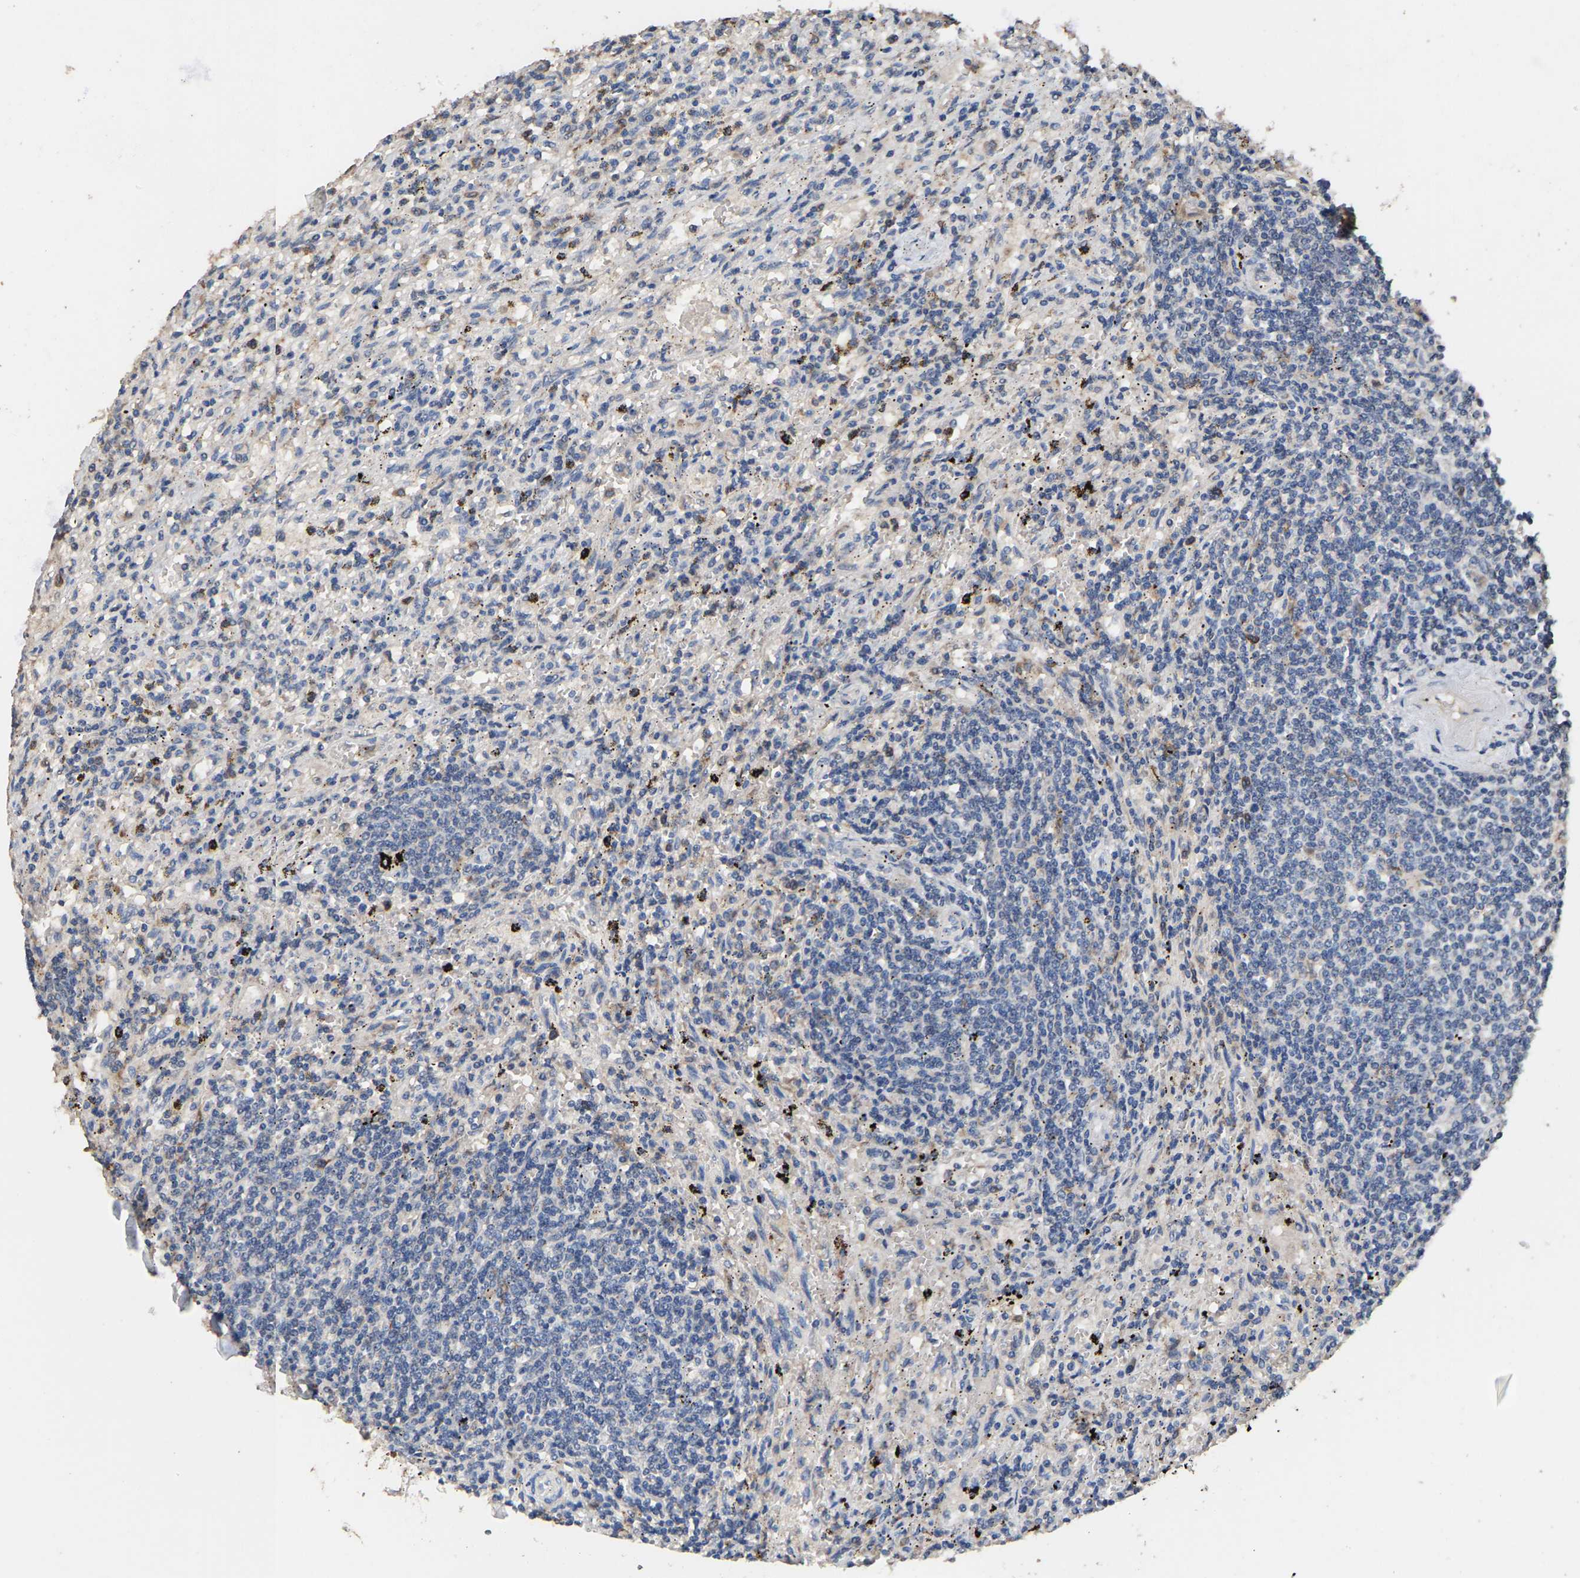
{"staining": {"intensity": "negative", "quantity": "none", "location": "none"}, "tissue": "lymphoma", "cell_type": "Tumor cells", "image_type": "cancer", "snomed": [{"axis": "morphology", "description": "Malignant lymphoma, non-Hodgkin's type, Low grade"}, {"axis": "topography", "description": "Spleen"}], "caption": "Lymphoma was stained to show a protein in brown. There is no significant staining in tumor cells.", "gene": "TDRKH", "patient": {"sex": "male", "age": 76}}